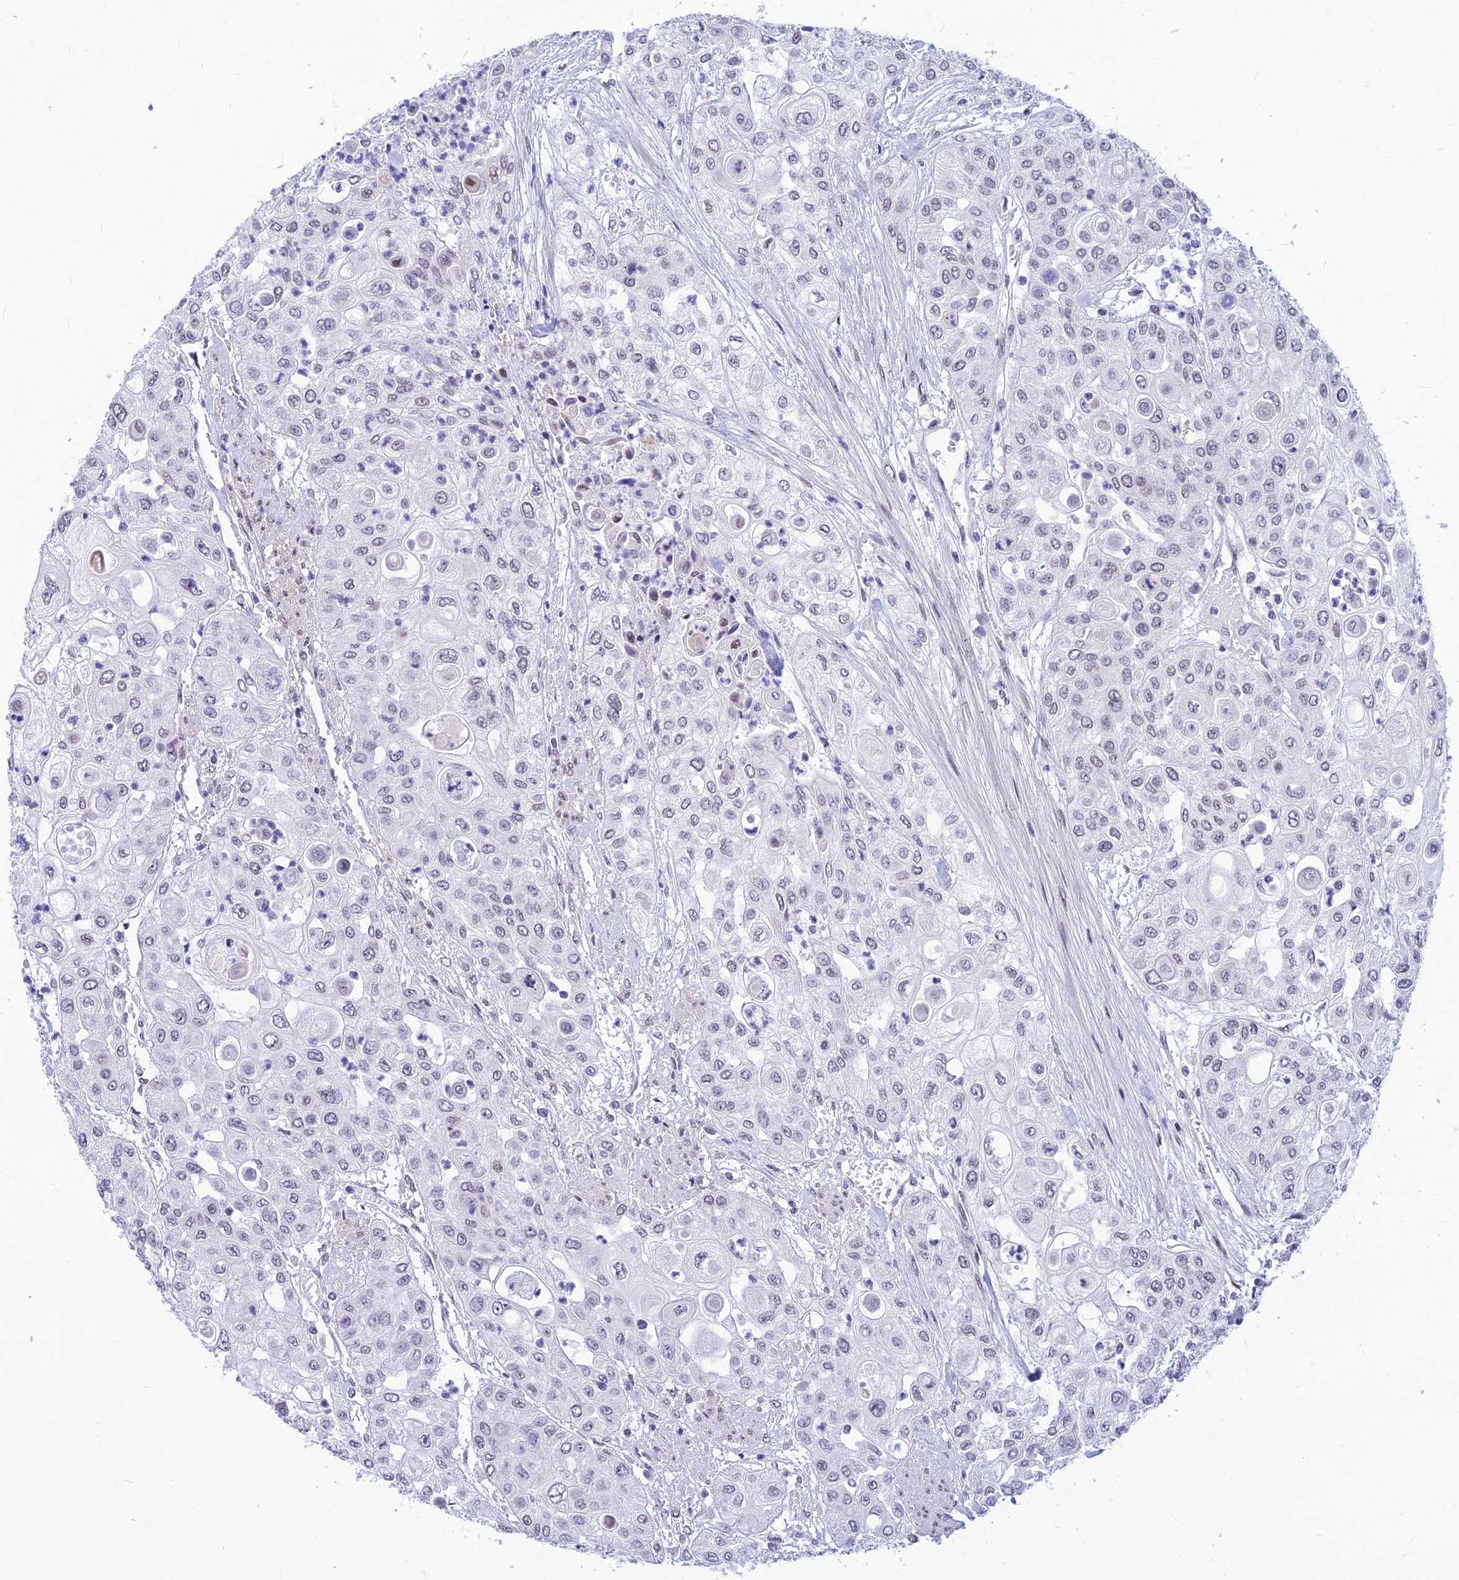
{"staining": {"intensity": "negative", "quantity": "none", "location": "none"}, "tissue": "urothelial cancer", "cell_type": "Tumor cells", "image_type": "cancer", "snomed": [{"axis": "morphology", "description": "Urothelial carcinoma, High grade"}, {"axis": "topography", "description": "Urinary bladder"}], "caption": "Protein analysis of urothelial cancer reveals no significant positivity in tumor cells. (Stains: DAB immunohistochemistry (IHC) with hematoxylin counter stain, Microscopy: brightfield microscopy at high magnification).", "gene": "KCTD13", "patient": {"sex": "female", "age": 79}}